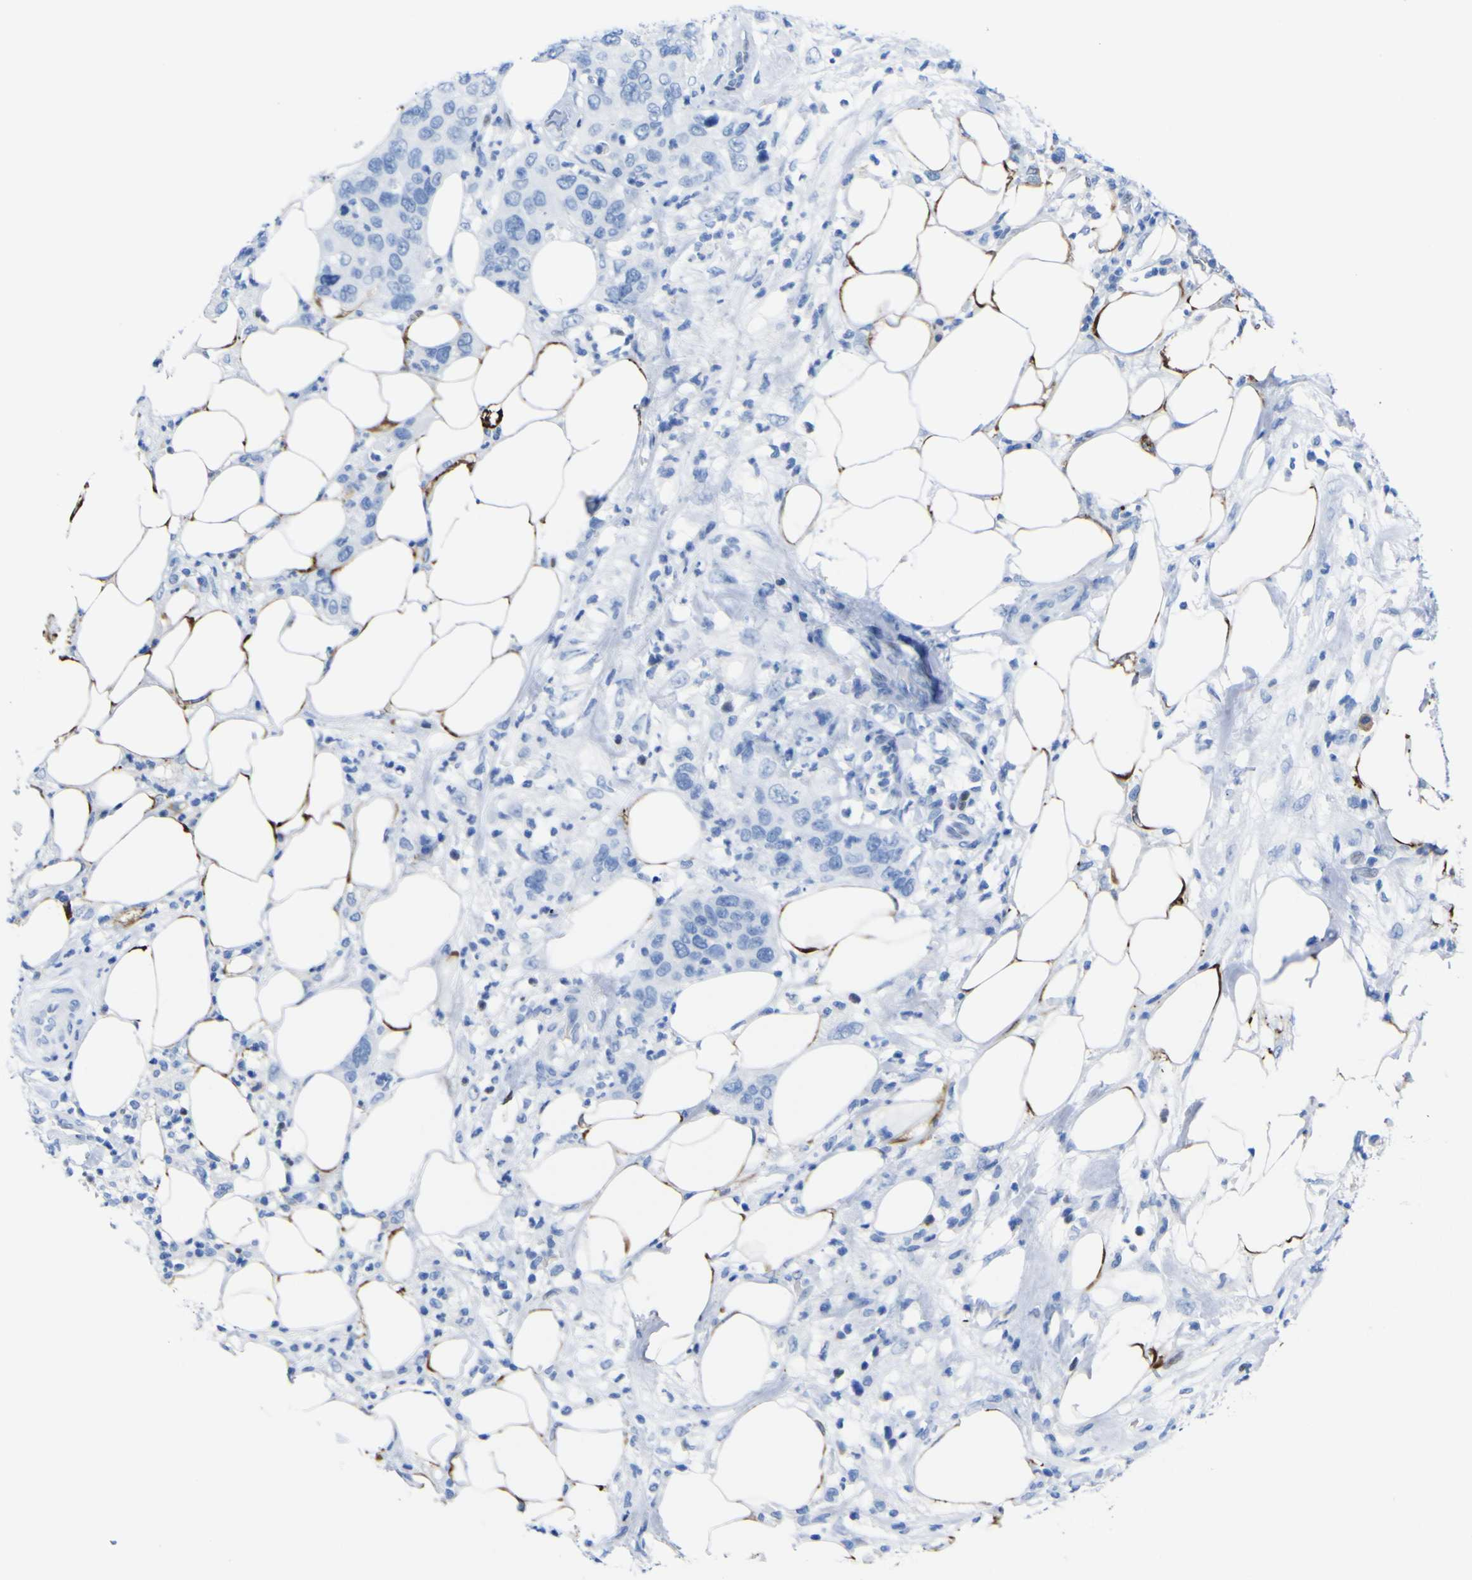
{"staining": {"intensity": "negative", "quantity": "none", "location": "none"}, "tissue": "pancreatic cancer", "cell_type": "Tumor cells", "image_type": "cancer", "snomed": [{"axis": "morphology", "description": "Adenocarcinoma, NOS"}, {"axis": "topography", "description": "Pancreas"}], "caption": "The photomicrograph displays no significant expression in tumor cells of pancreatic cancer. (Immunohistochemistry, brightfield microscopy, high magnification).", "gene": "DACH1", "patient": {"sex": "female", "age": 71}}